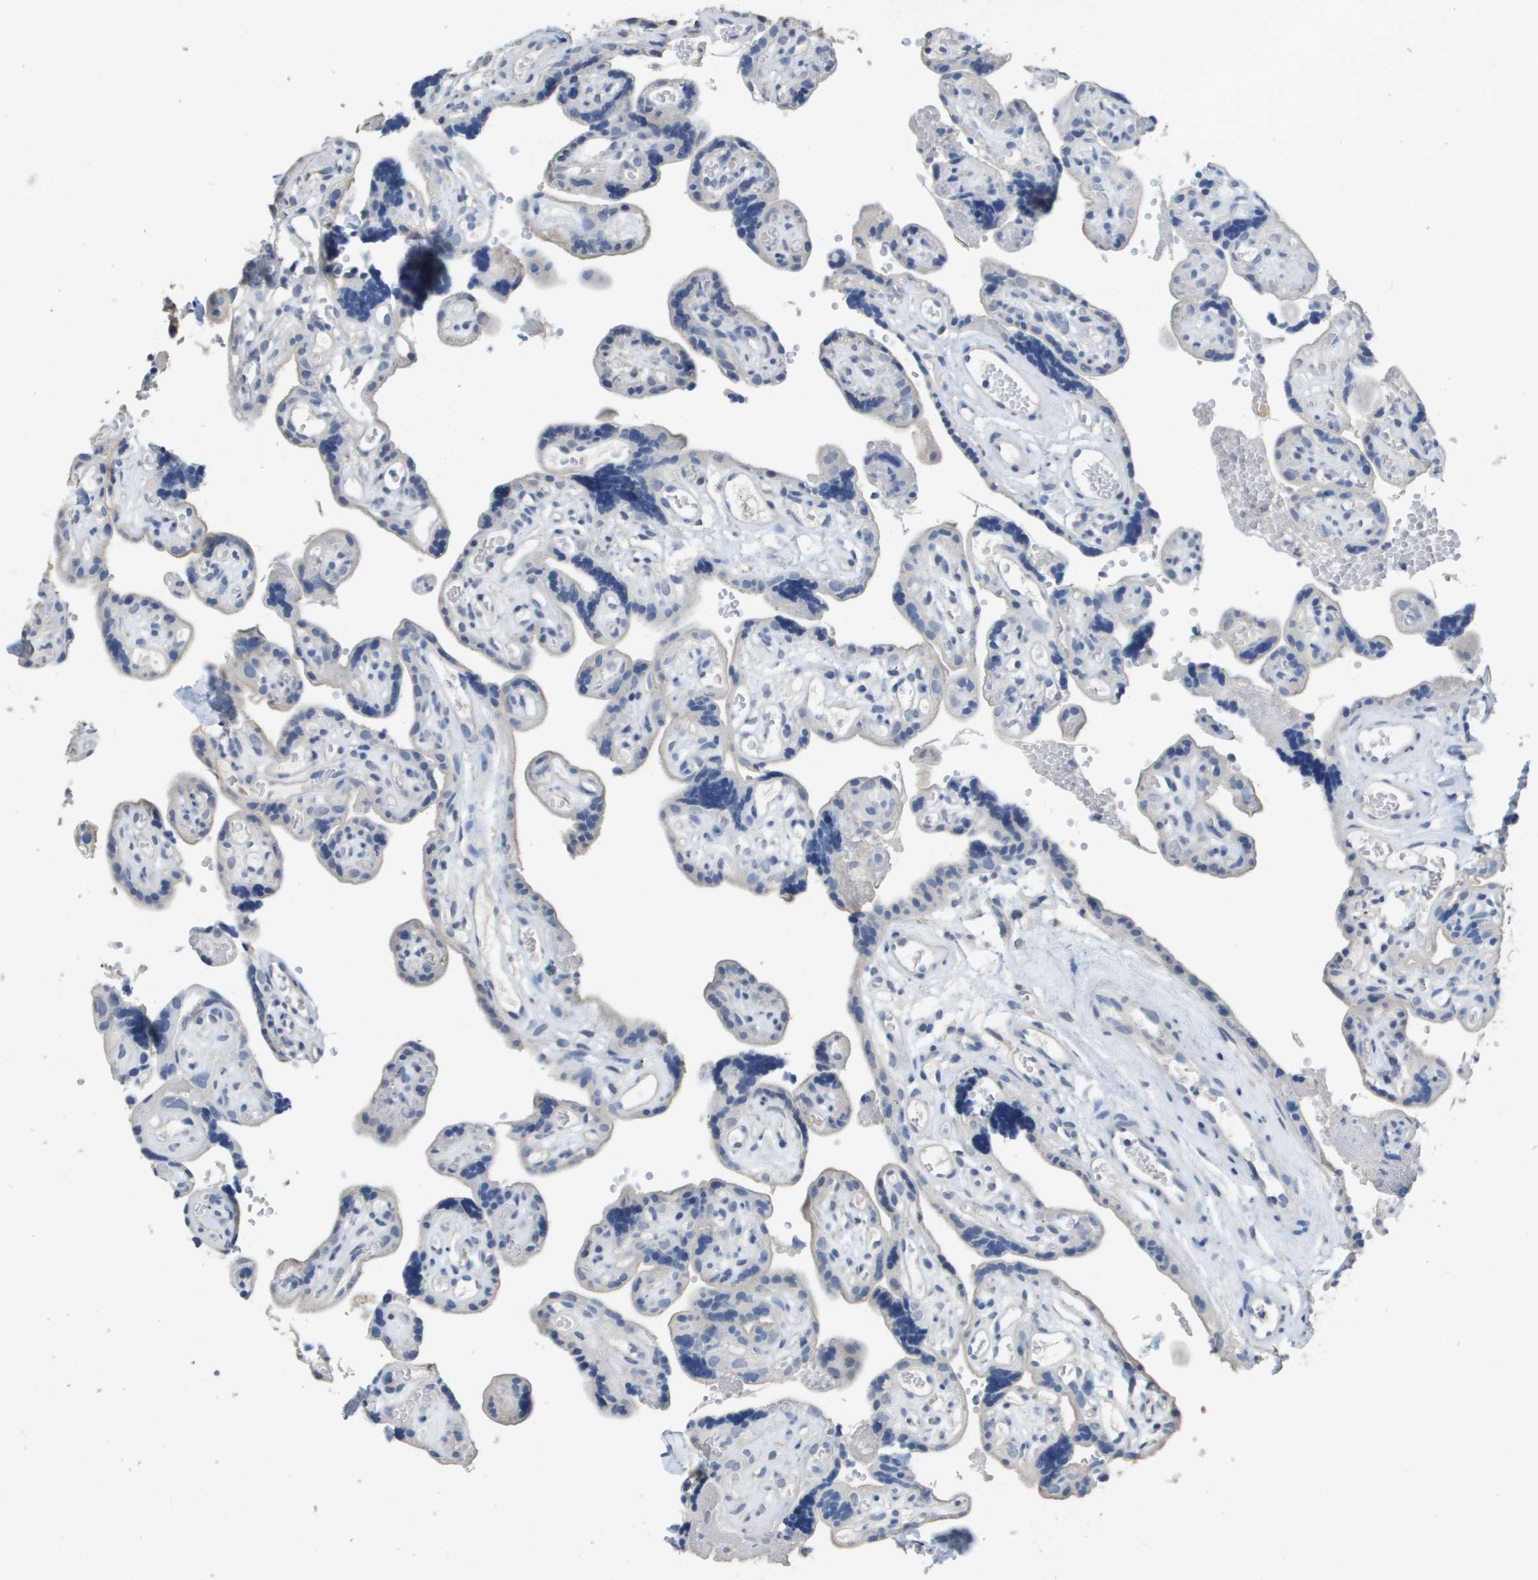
{"staining": {"intensity": "negative", "quantity": "none", "location": "none"}, "tissue": "placenta", "cell_type": "Decidual cells", "image_type": "normal", "snomed": [{"axis": "morphology", "description": "Normal tissue, NOS"}, {"axis": "topography", "description": "Placenta"}], "caption": "Decidual cells show no significant protein staining in unremarkable placenta. (DAB (3,3'-diaminobenzidine) IHC visualized using brightfield microscopy, high magnification).", "gene": "MT3", "patient": {"sex": "female", "age": 30}}